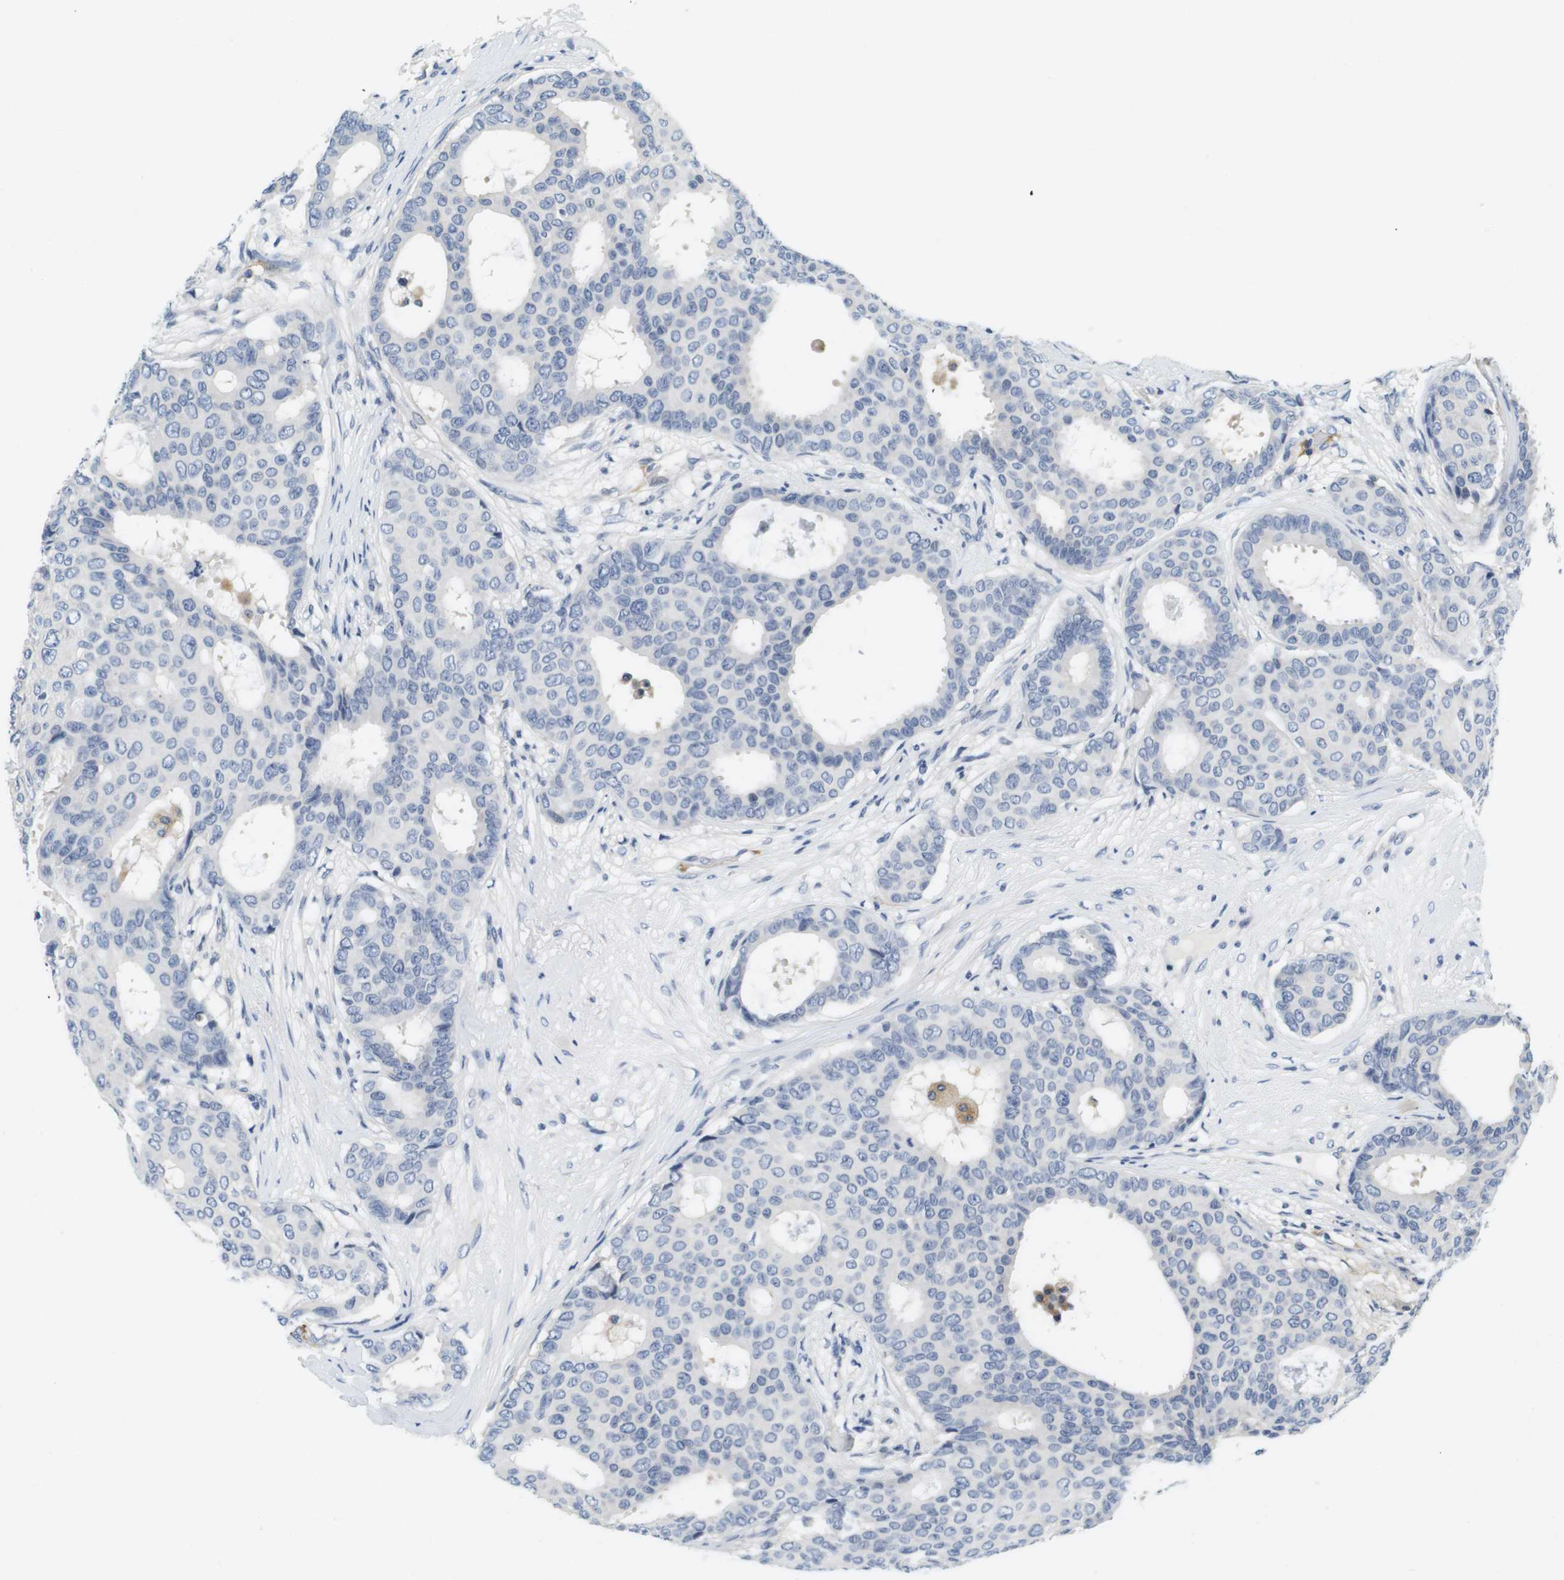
{"staining": {"intensity": "negative", "quantity": "none", "location": "none"}, "tissue": "breast cancer", "cell_type": "Tumor cells", "image_type": "cancer", "snomed": [{"axis": "morphology", "description": "Duct carcinoma"}, {"axis": "topography", "description": "Breast"}], "caption": "This is a image of immunohistochemistry (IHC) staining of breast cancer (invasive ductal carcinoma), which shows no expression in tumor cells.", "gene": "KCNJ5", "patient": {"sex": "female", "age": 75}}